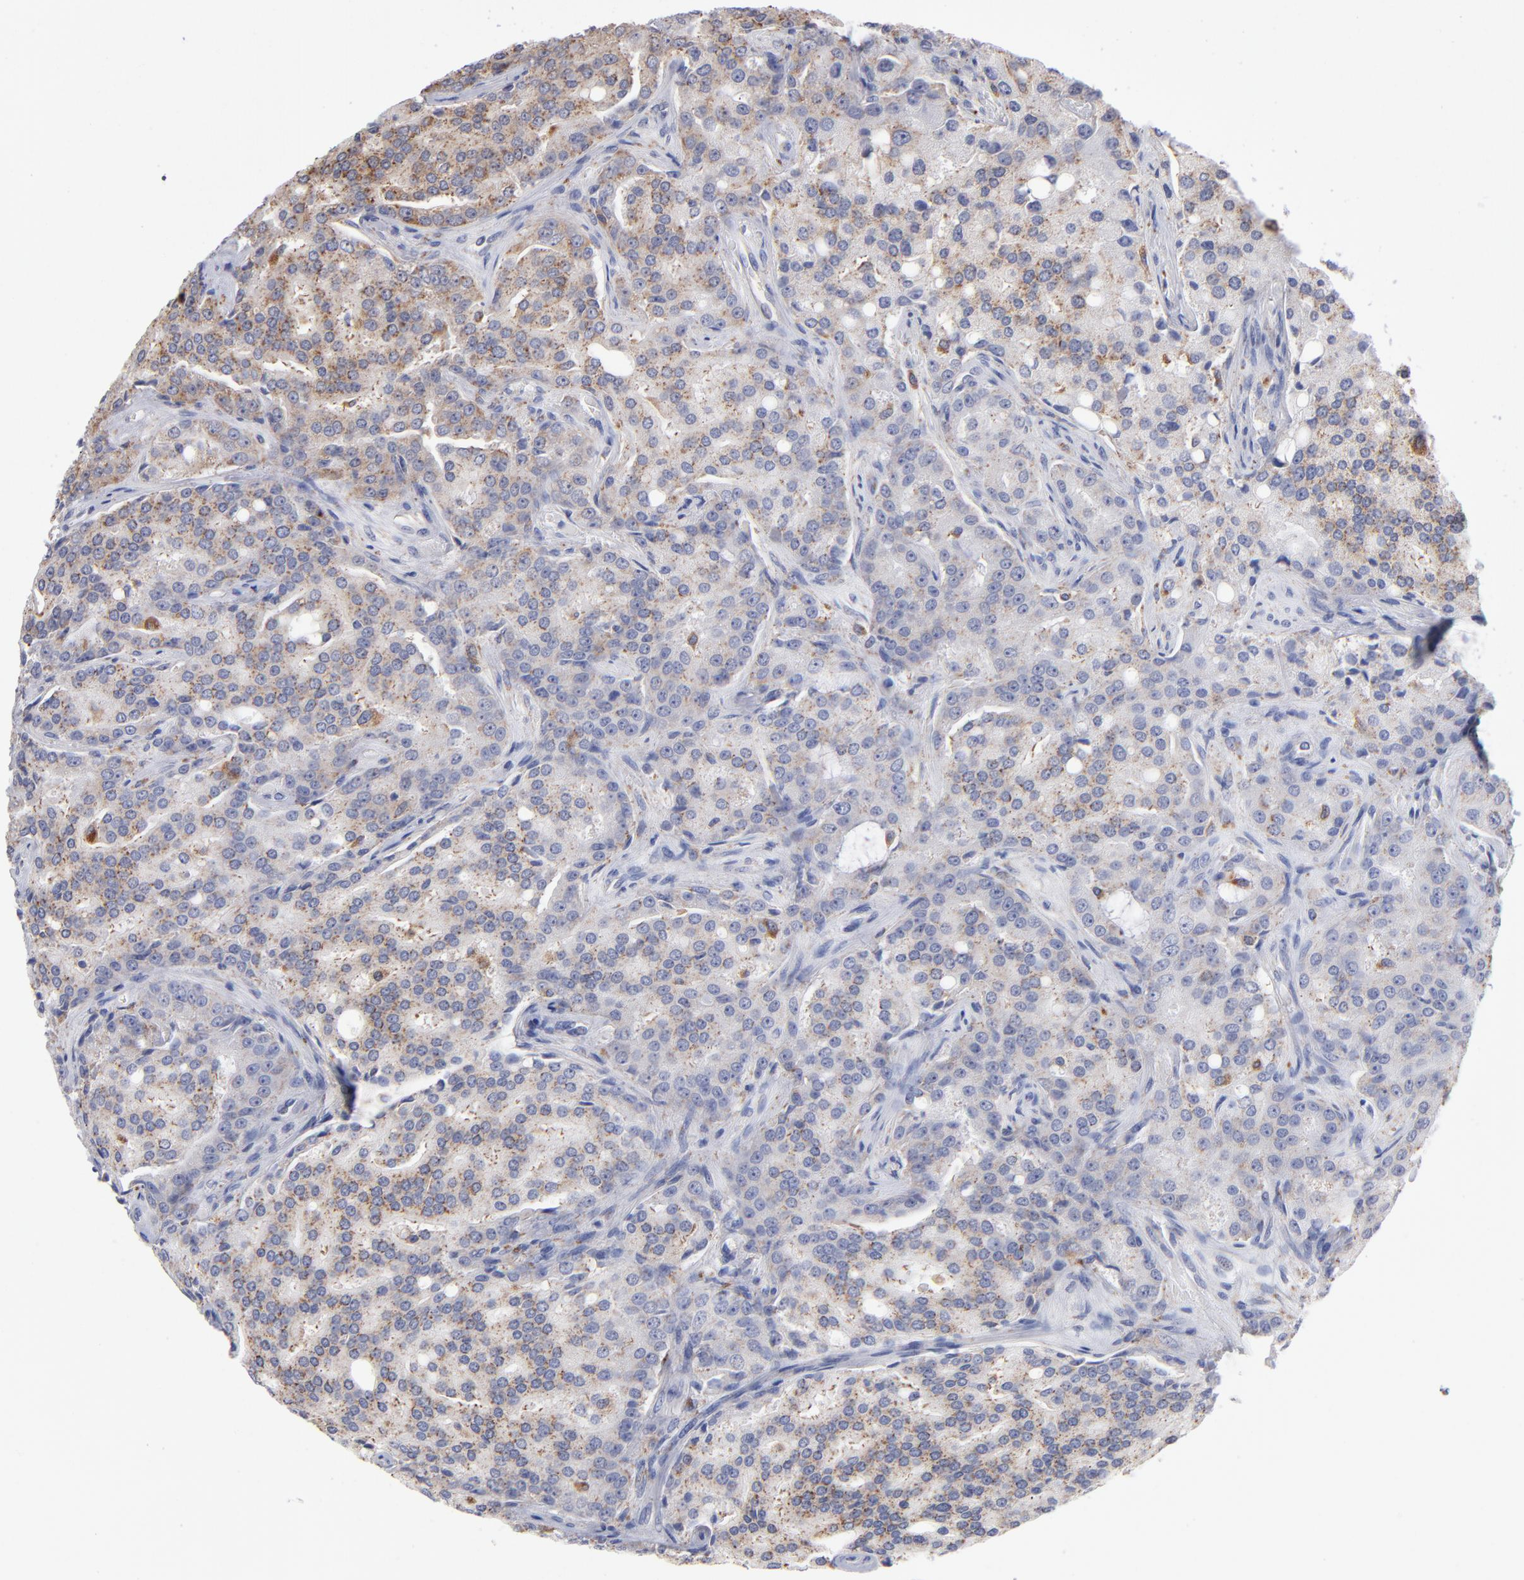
{"staining": {"intensity": "moderate", "quantity": ">75%", "location": "cytoplasmic/membranous"}, "tissue": "prostate cancer", "cell_type": "Tumor cells", "image_type": "cancer", "snomed": [{"axis": "morphology", "description": "Adenocarcinoma, High grade"}, {"axis": "topography", "description": "Prostate"}], "caption": "Immunohistochemistry staining of prostate adenocarcinoma (high-grade), which reveals medium levels of moderate cytoplasmic/membranous expression in approximately >75% of tumor cells indicating moderate cytoplasmic/membranous protein positivity. The staining was performed using DAB (3,3'-diaminobenzidine) (brown) for protein detection and nuclei were counterstained in hematoxylin (blue).", "gene": "RRAGB", "patient": {"sex": "male", "age": 72}}